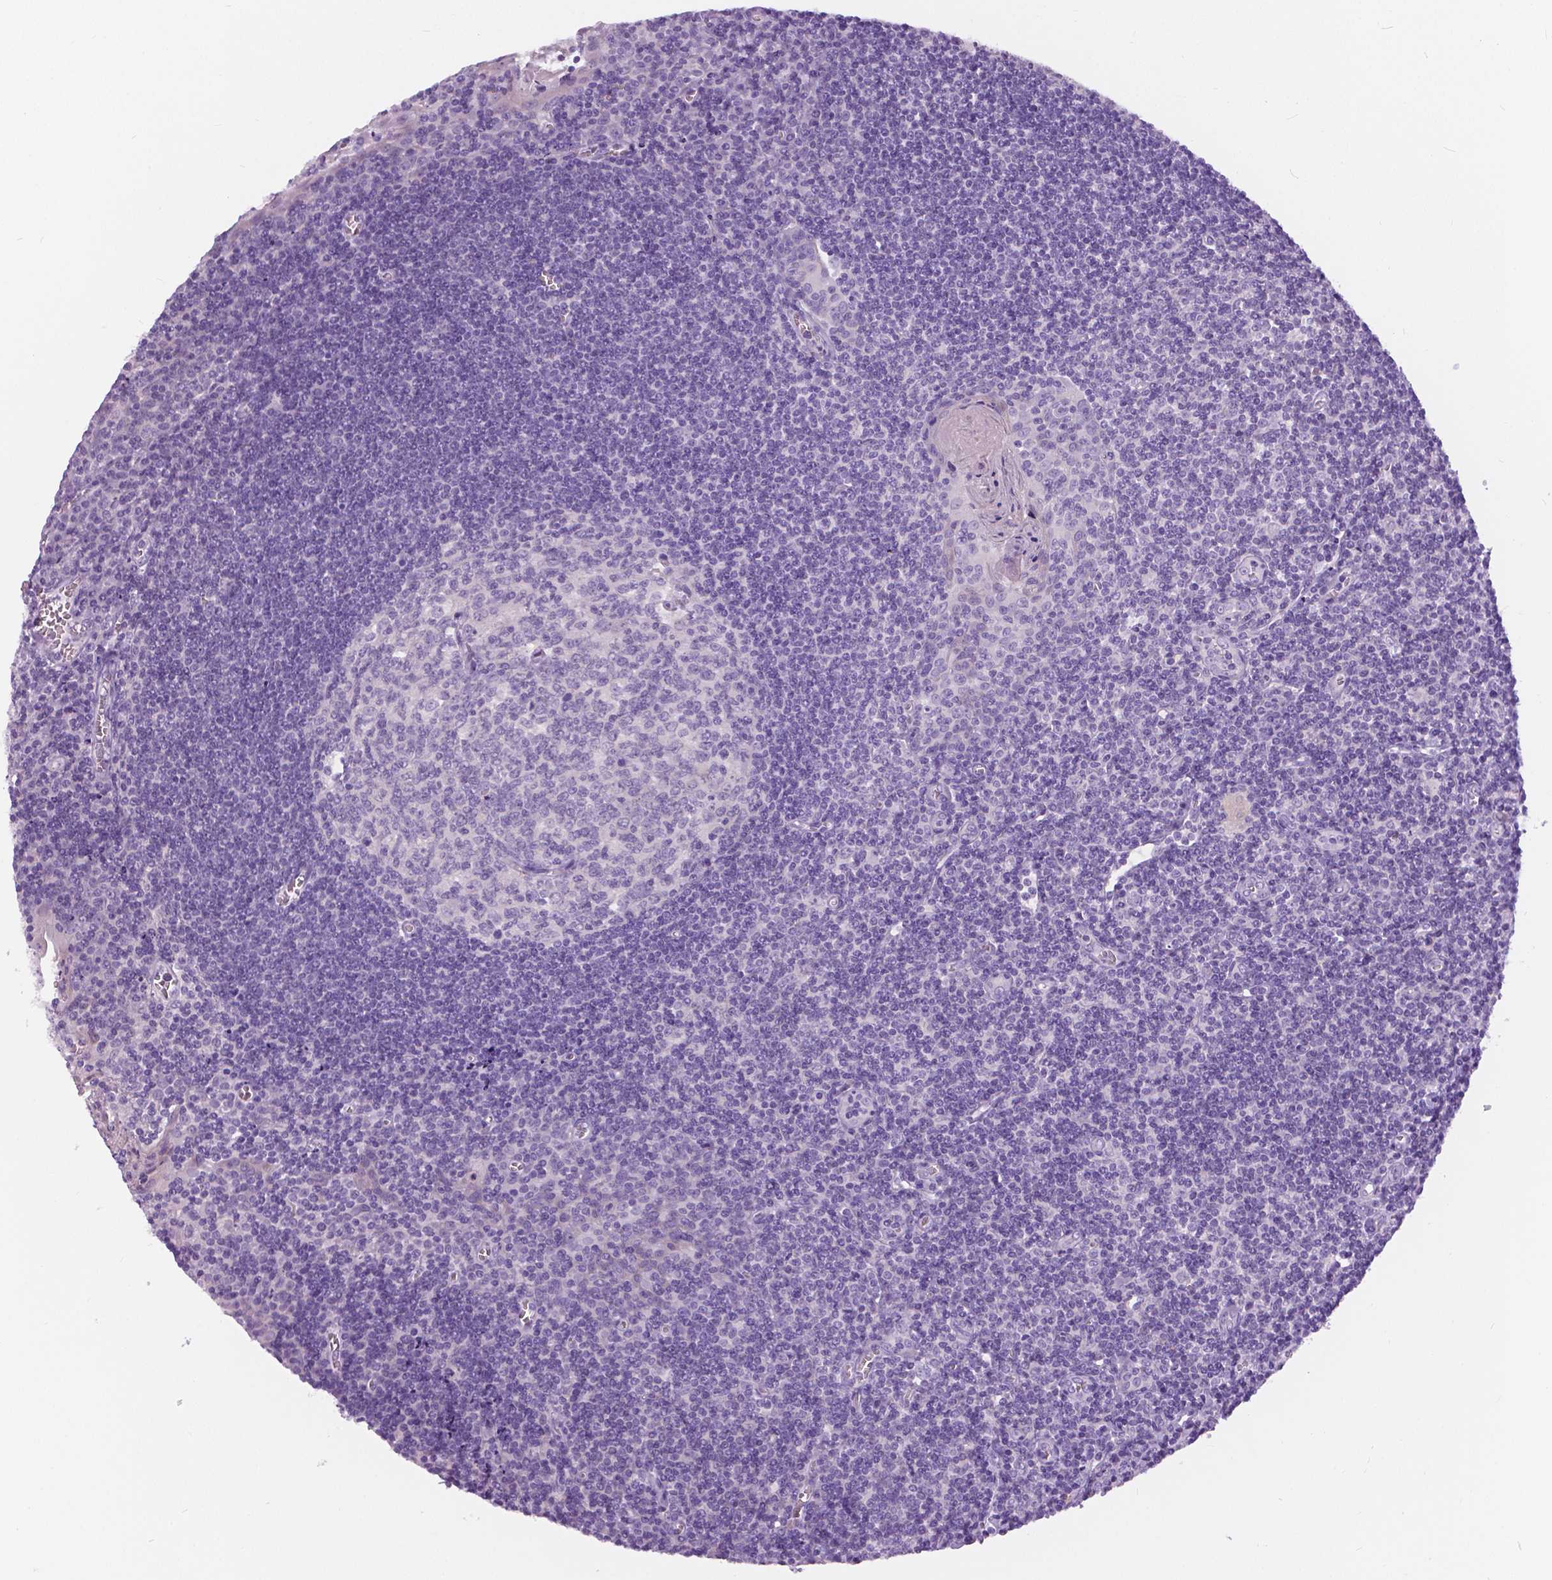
{"staining": {"intensity": "negative", "quantity": "none", "location": "none"}, "tissue": "tonsil", "cell_type": "Germinal center cells", "image_type": "normal", "snomed": [{"axis": "morphology", "description": "Normal tissue, NOS"}, {"axis": "morphology", "description": "Inflammation, NOS"}, {"axis": "topography", "description": "Tonsil"}], "caption": "Photomicrograph shows no protein positivity in germinal center cells of normal tonsil.", "gene": "TP53TG5", "patient": {"sex": "female", "age": 31}}